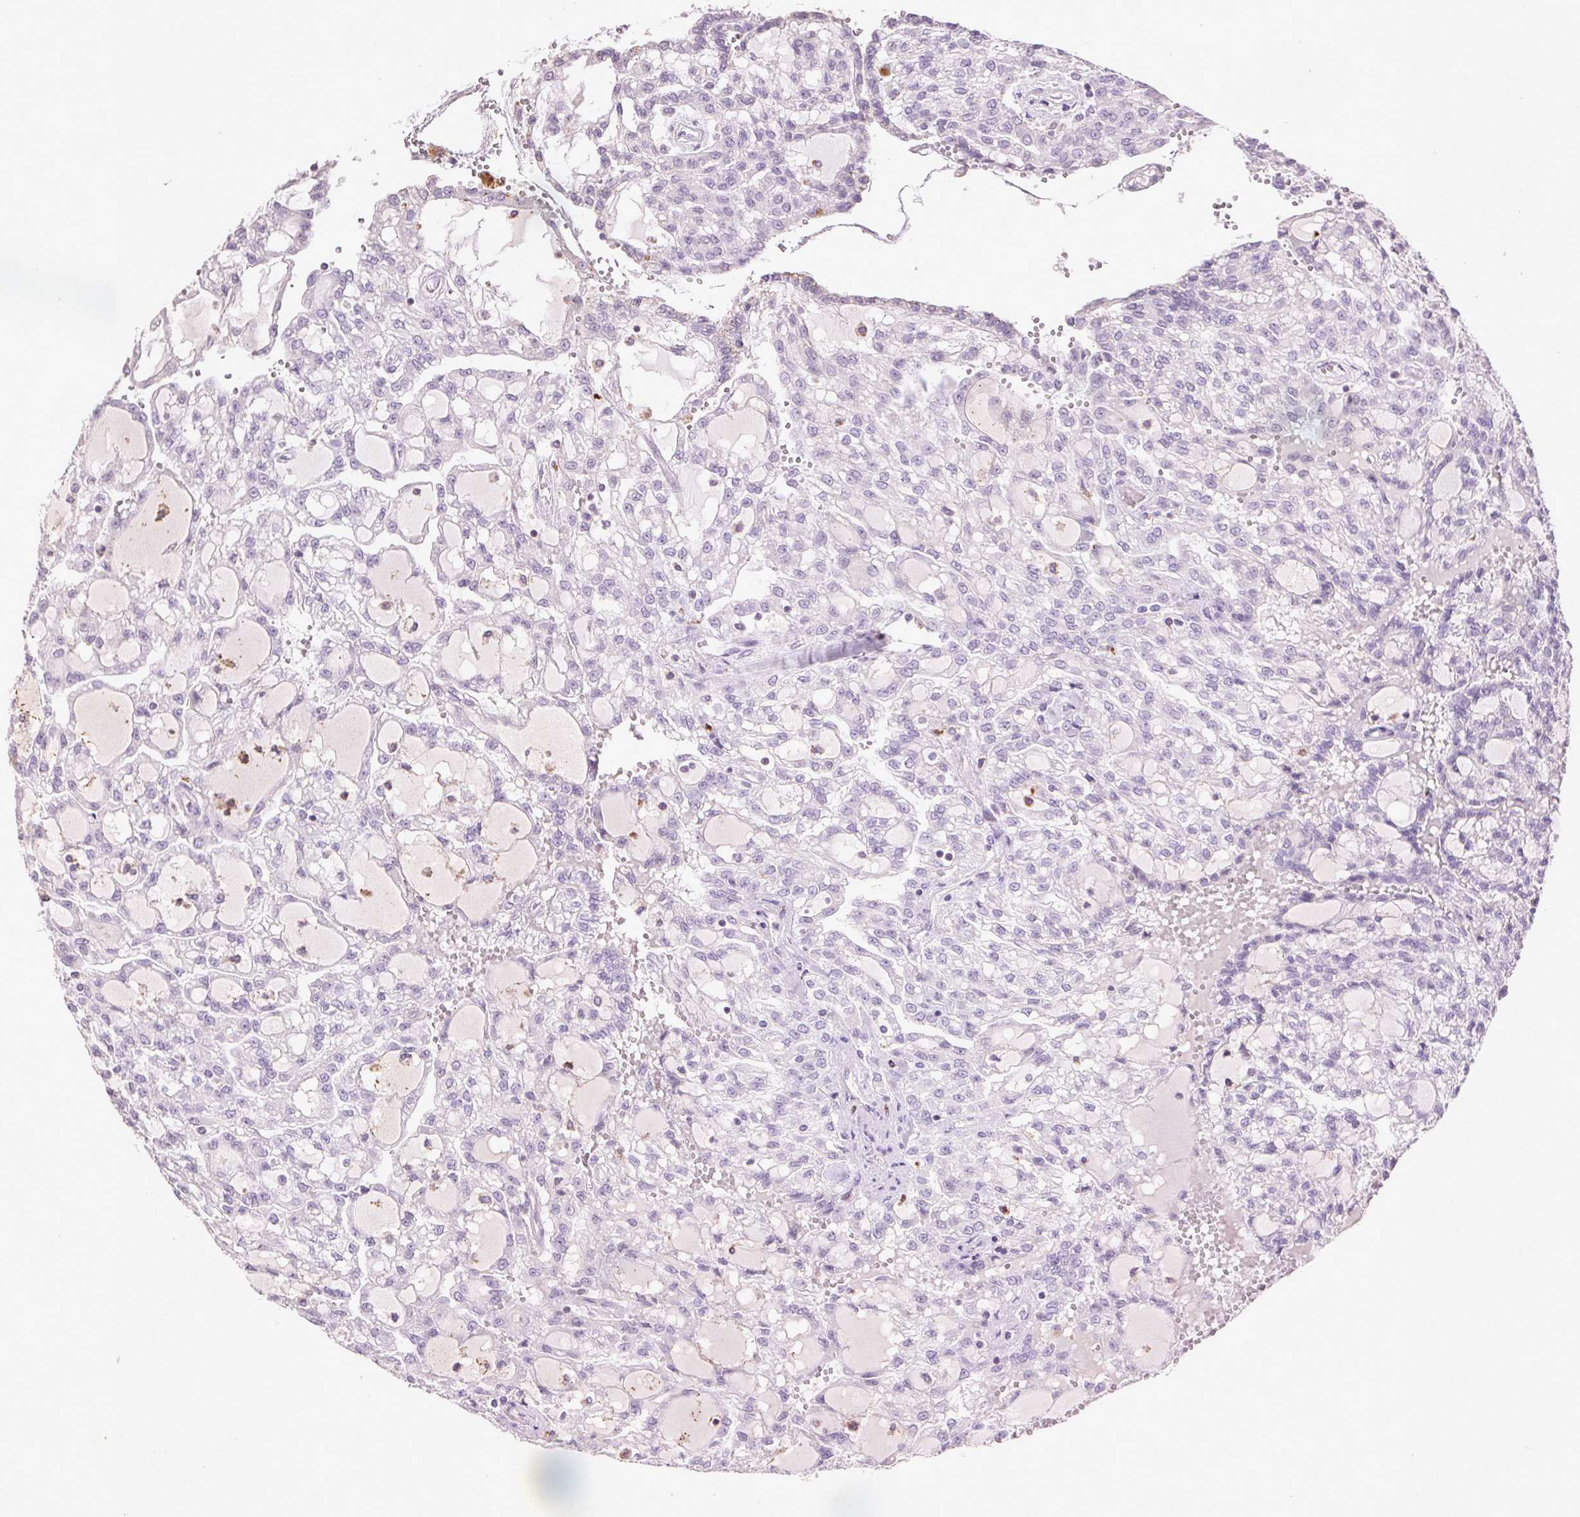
{"staining": {"intensity": "negative", "quantity": "none", "location": "none"}, "tissue": "renal cancer", "cell_type": "Tumor cells", "image_type": "cancer", "snomed": [{"axis": "morphology", "description": "Adenocarcinoma, NOS"}, {"axis": "topography", "description": "Kidney"}], "caption": "This is an IHC image of human adenocarcinoma (renal). There is no positivity in tumor cells.", "gene": "FNDC7", "patient": {"sex": "male", "age": 63}}